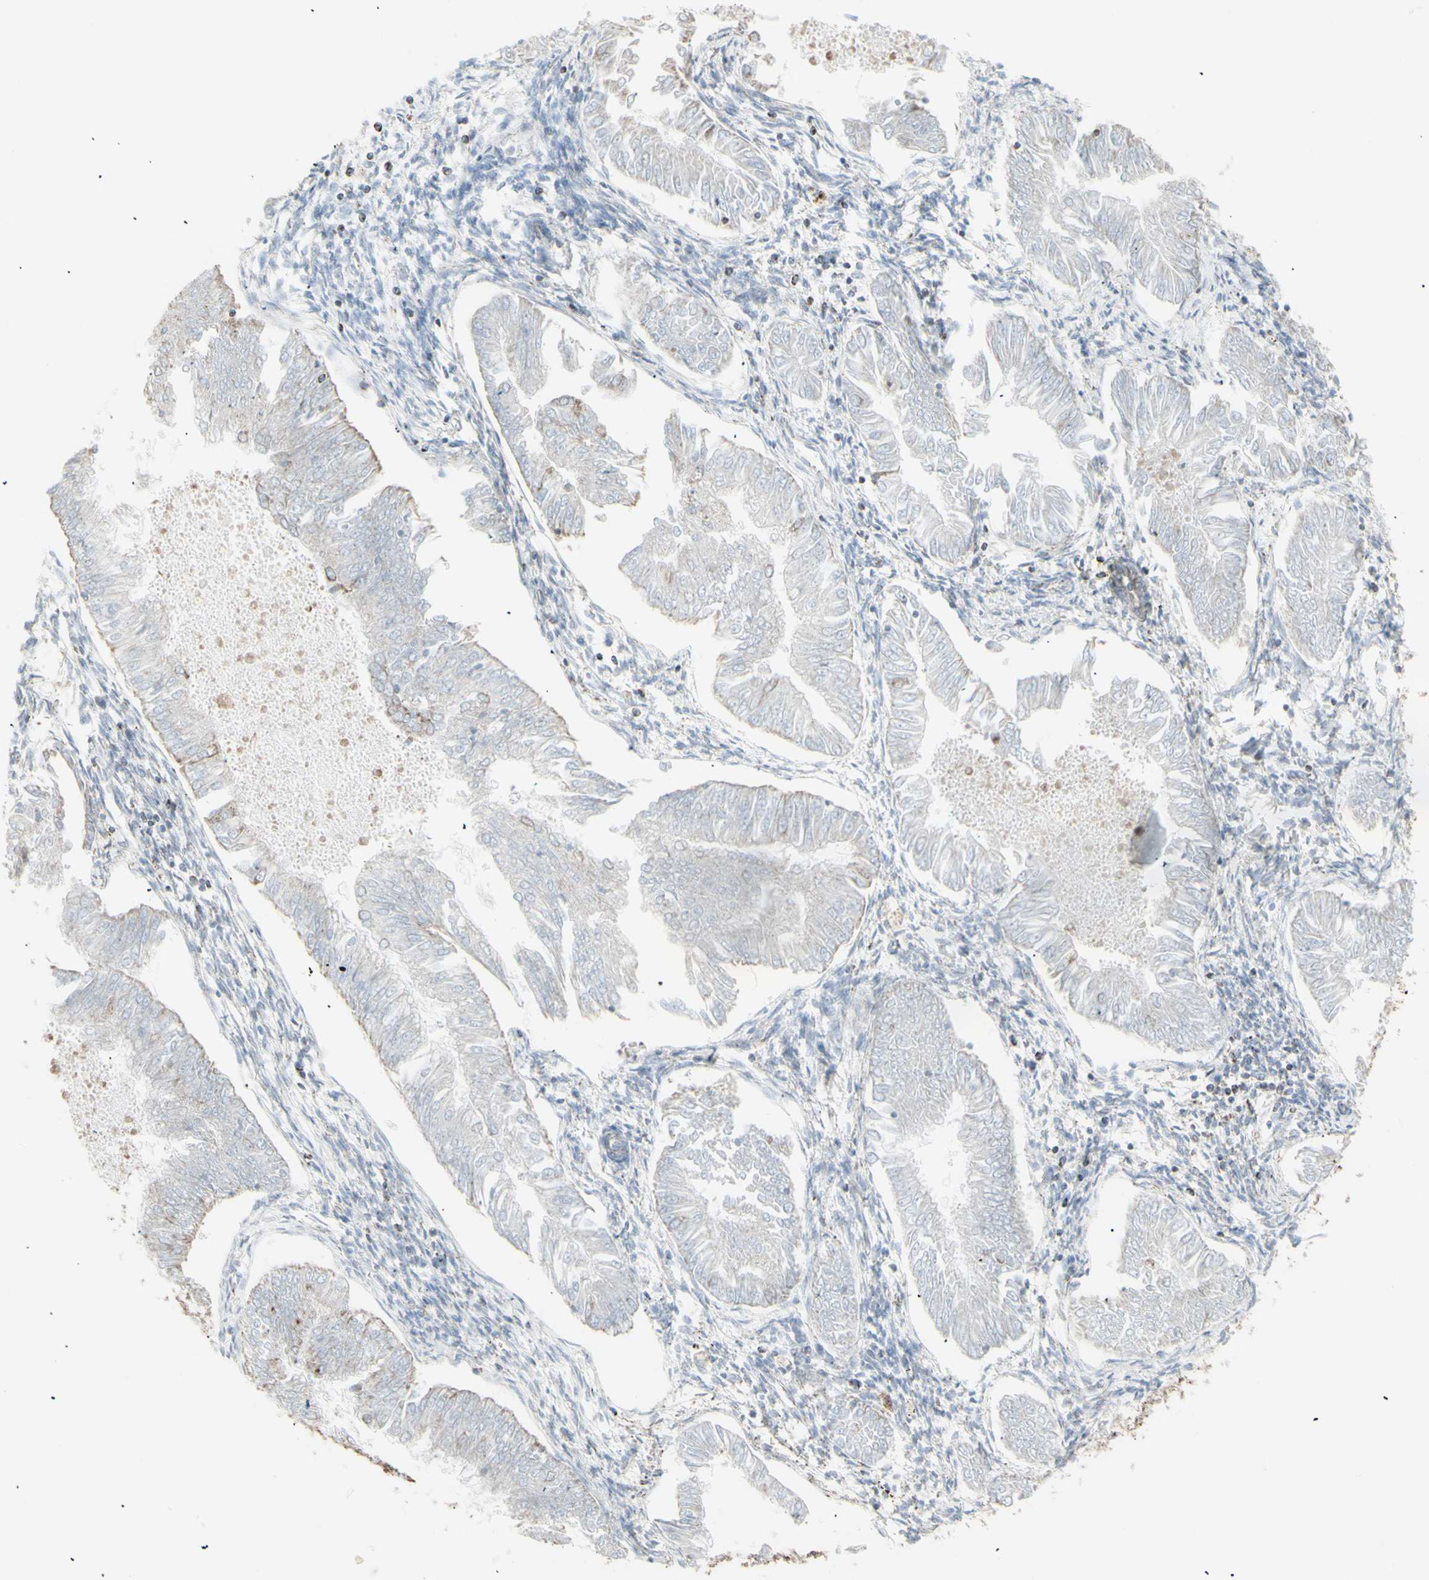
{"staining": {"intensity": "weak", "quantity": "<25%", "location": "cytoplasmic/membranous"}, "tissue": "endometrial cancer", "cell_type": "Tumor cells", "image_type": "cancer", "snomed": [{"axis": "morphology", "description": "Adenocarcinoma, NOS"}, {"axis": "topography", "description": "Endometrium"}], "caption": "DAB (3,3'-diaminobenzidine) immunohistochemical staining of human endometrial cancer demonstrates no significant positivity in tumor cells.", "gene": "PLGRKT", "patient": {"sex": "female", "age": 53}}